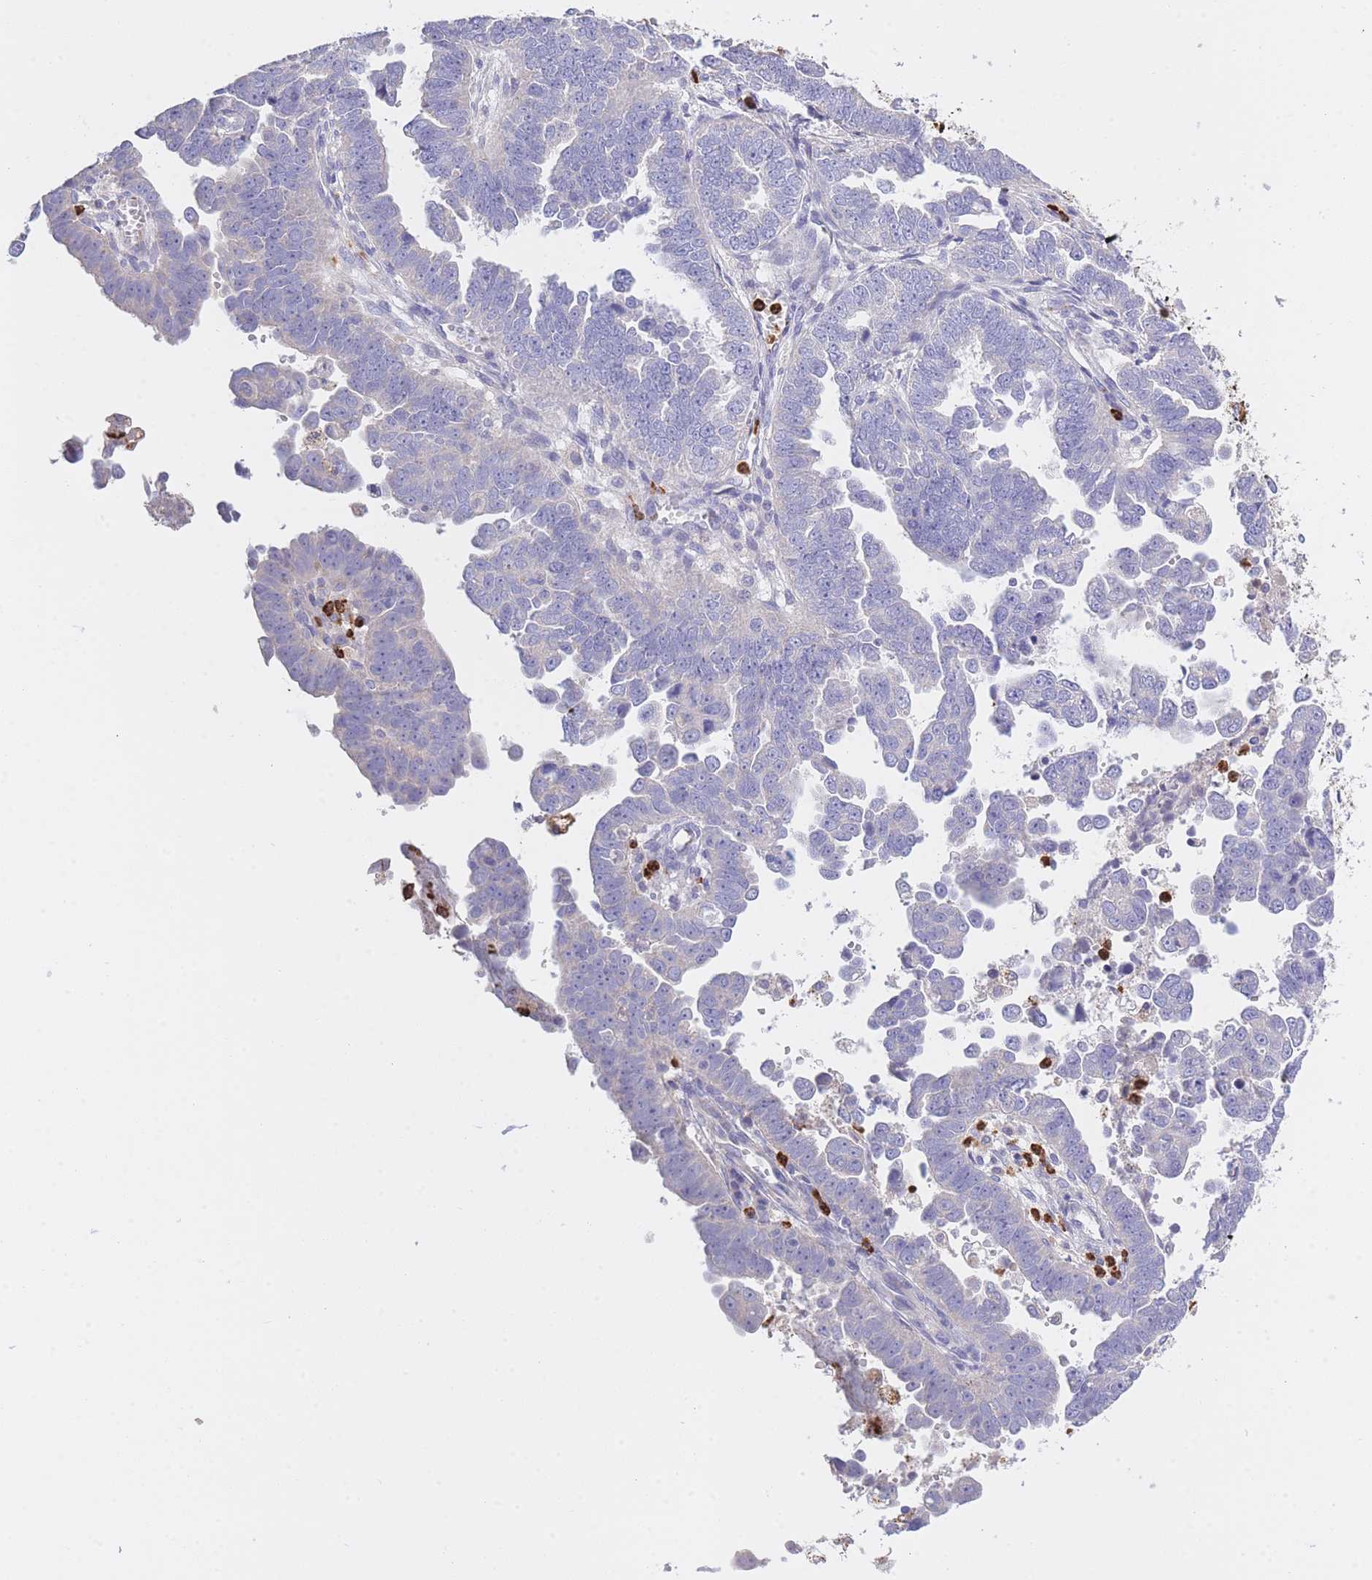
{"staining": {"intensity": "negative", "quantity": "none", "location": "none"}, "tissue": "endometrial cancer", "cell_type": "Tumor cells", "image_type": "cancer", "snomed": [{"axis": "morphology", "description": "Adenocarcinoma, NOS"}, {"axis": "topography", "description": "Endometrium"}], "caption": "Immunohistochemistry of adenocarcinoma (endometrial) exhibits no staining in tumor cells. (Stains: DAB (3,3'-diaminobenzidine) immunohistochemistry (IHC) with hematoxylin counter stain, Microscopy: brightfield microscopy at high magnification).", "gene": "CENPM", "patient": {"sex": "female", "age": 75}}